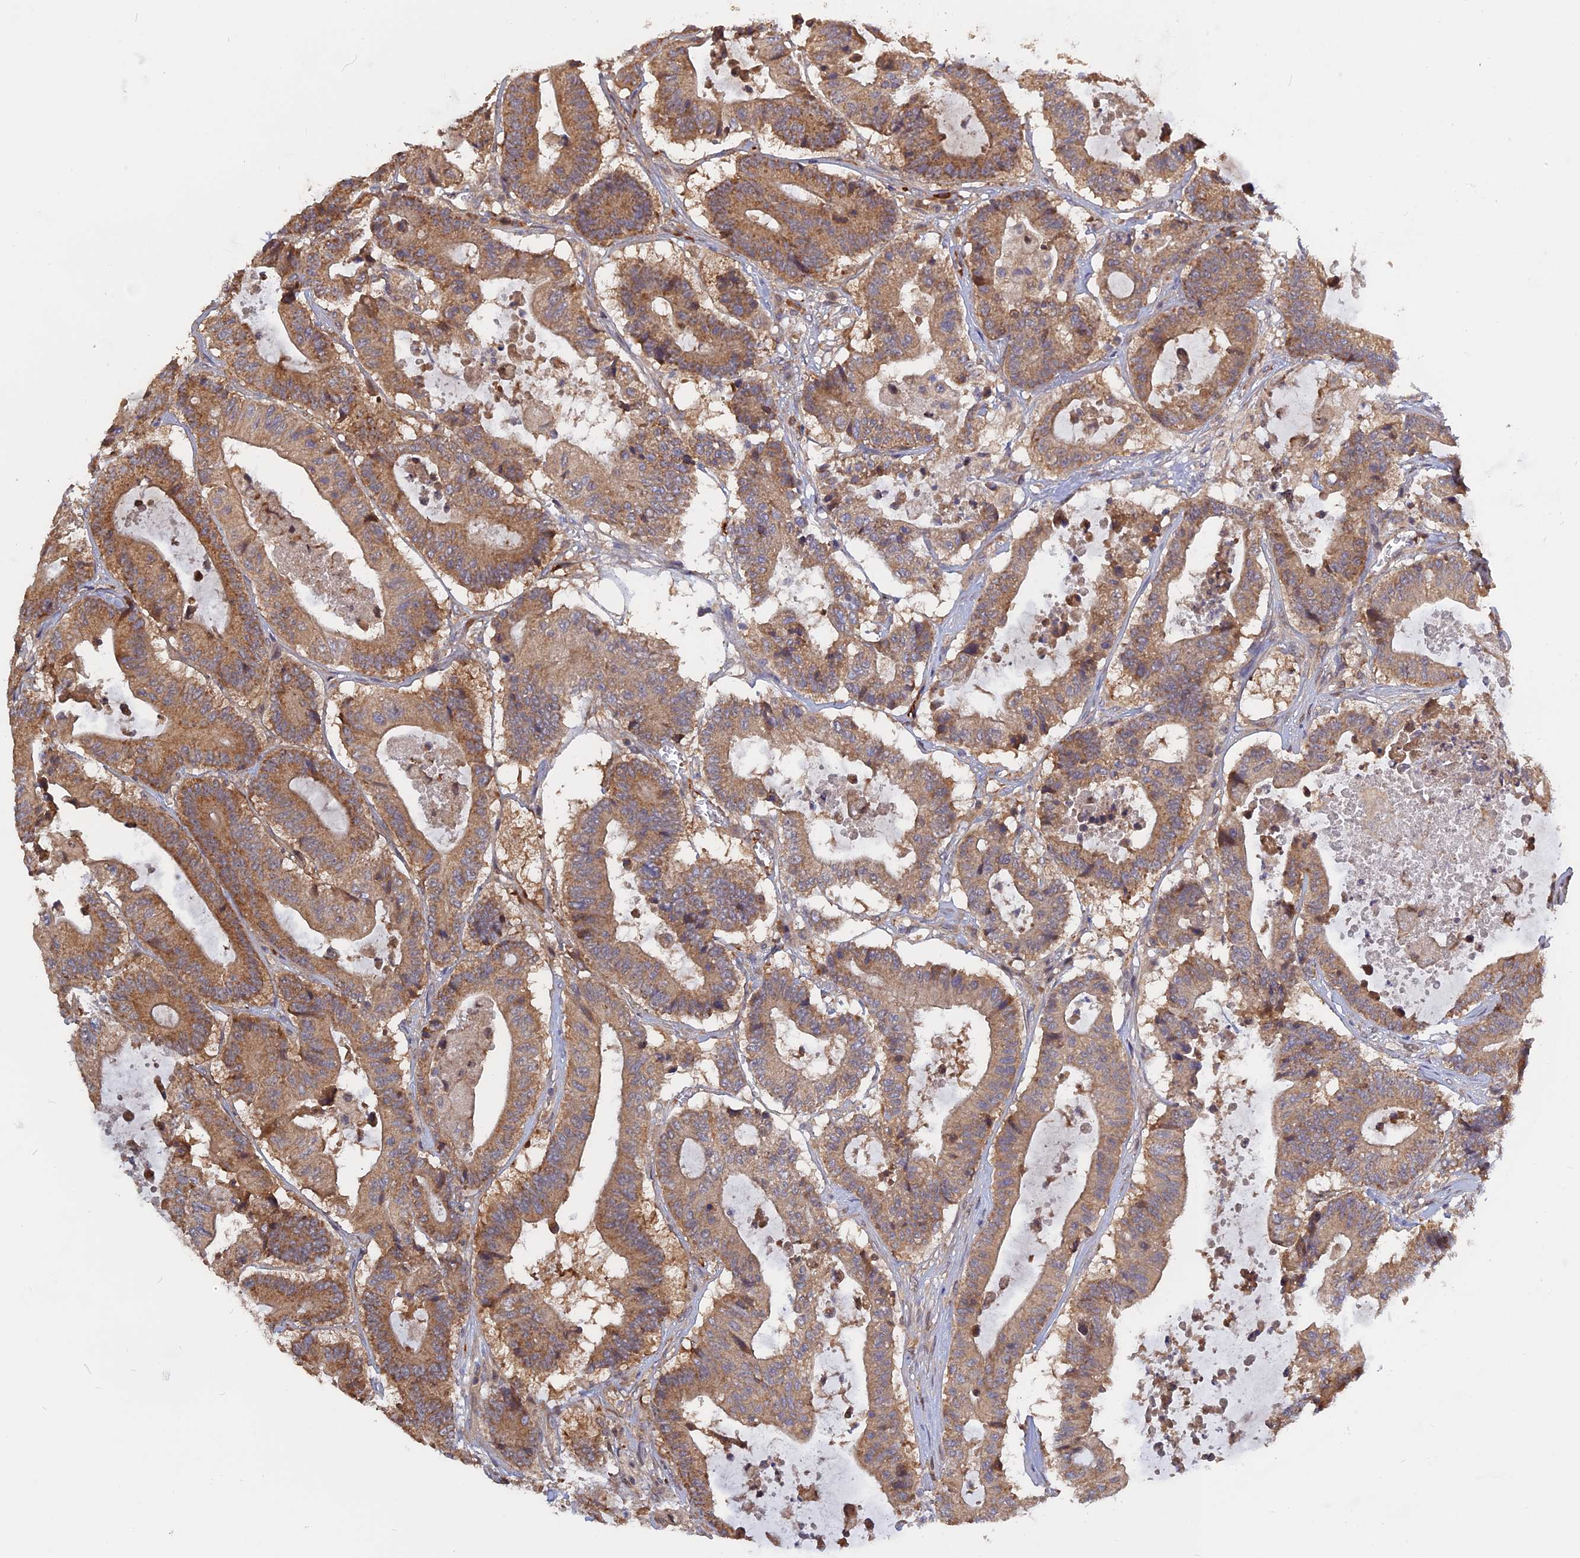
{"staining": {"intensity": "moderate", "quantity": ">75%", "location": "cytoplasmic/membranous"}, "tissue": "colorectal cancer", "cell_type": "Tumor cells", "image_type": "cancer", "snomed": [{"axis": "morphology", "description": "Adenocarcinoma, NOS"}, {"axis": "topography", "description": "Colon"}], "caption": "This histopathology image displays colorectal adenocarcinoma stained with IHC to label a protein in brown. The cytoplasmic/membranous of tumor cells show moderate positivity for the protein. Nuclei are counter-stained blue.", "gene": "IL21R", "patient": {"sex": "female", "age": 84}}